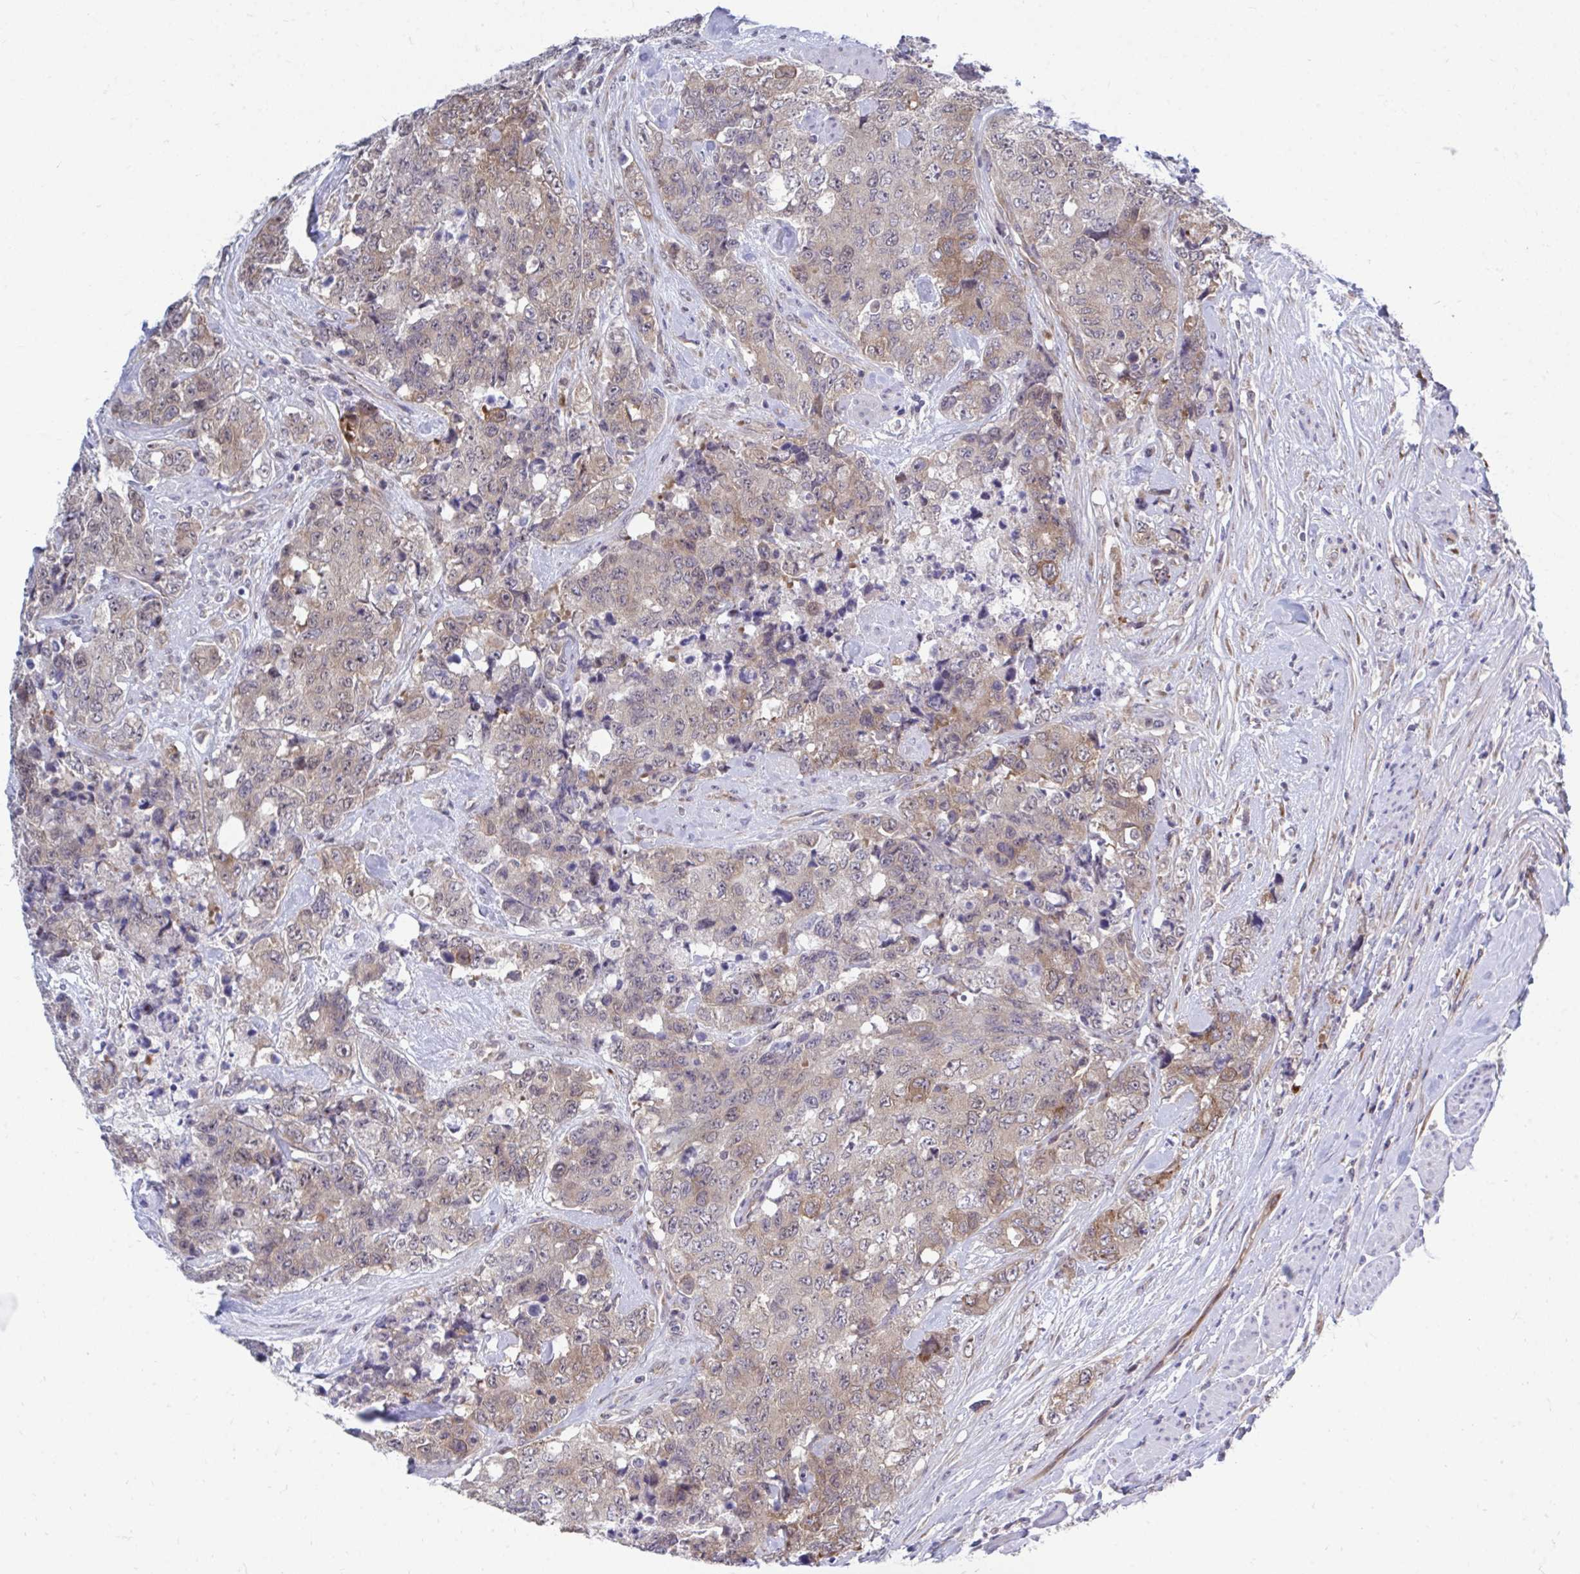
{"staining": {"intensity": "moderate", "quantity": "25%-75%", "location": "cytoplasmic/membranous"}, "tissue": "urothelial cancer", "cell_type": "Tumor cells", "image_type": "cancer", "snomed": [{"axis": "morphology", "description": "Urothelial carcinoma, High grade"}, {"axis": "topography", "description": "Urinary bladder"}], "caption": "DAB (3,3'-diaminobenzidine) immunohistochemical staining of human urothelial cancer reveals moderate cytoplasmic/membranous protein positivity in about 25%-75% of tumor cells. The staining was performed using DAB (3,3'-diaminobenzidine), with brown indicating positive protein expression. Nuclei are stained blue with hematoxylin.", "gene": "SELENON", "patient": {"sex": "female", "age": 78}}